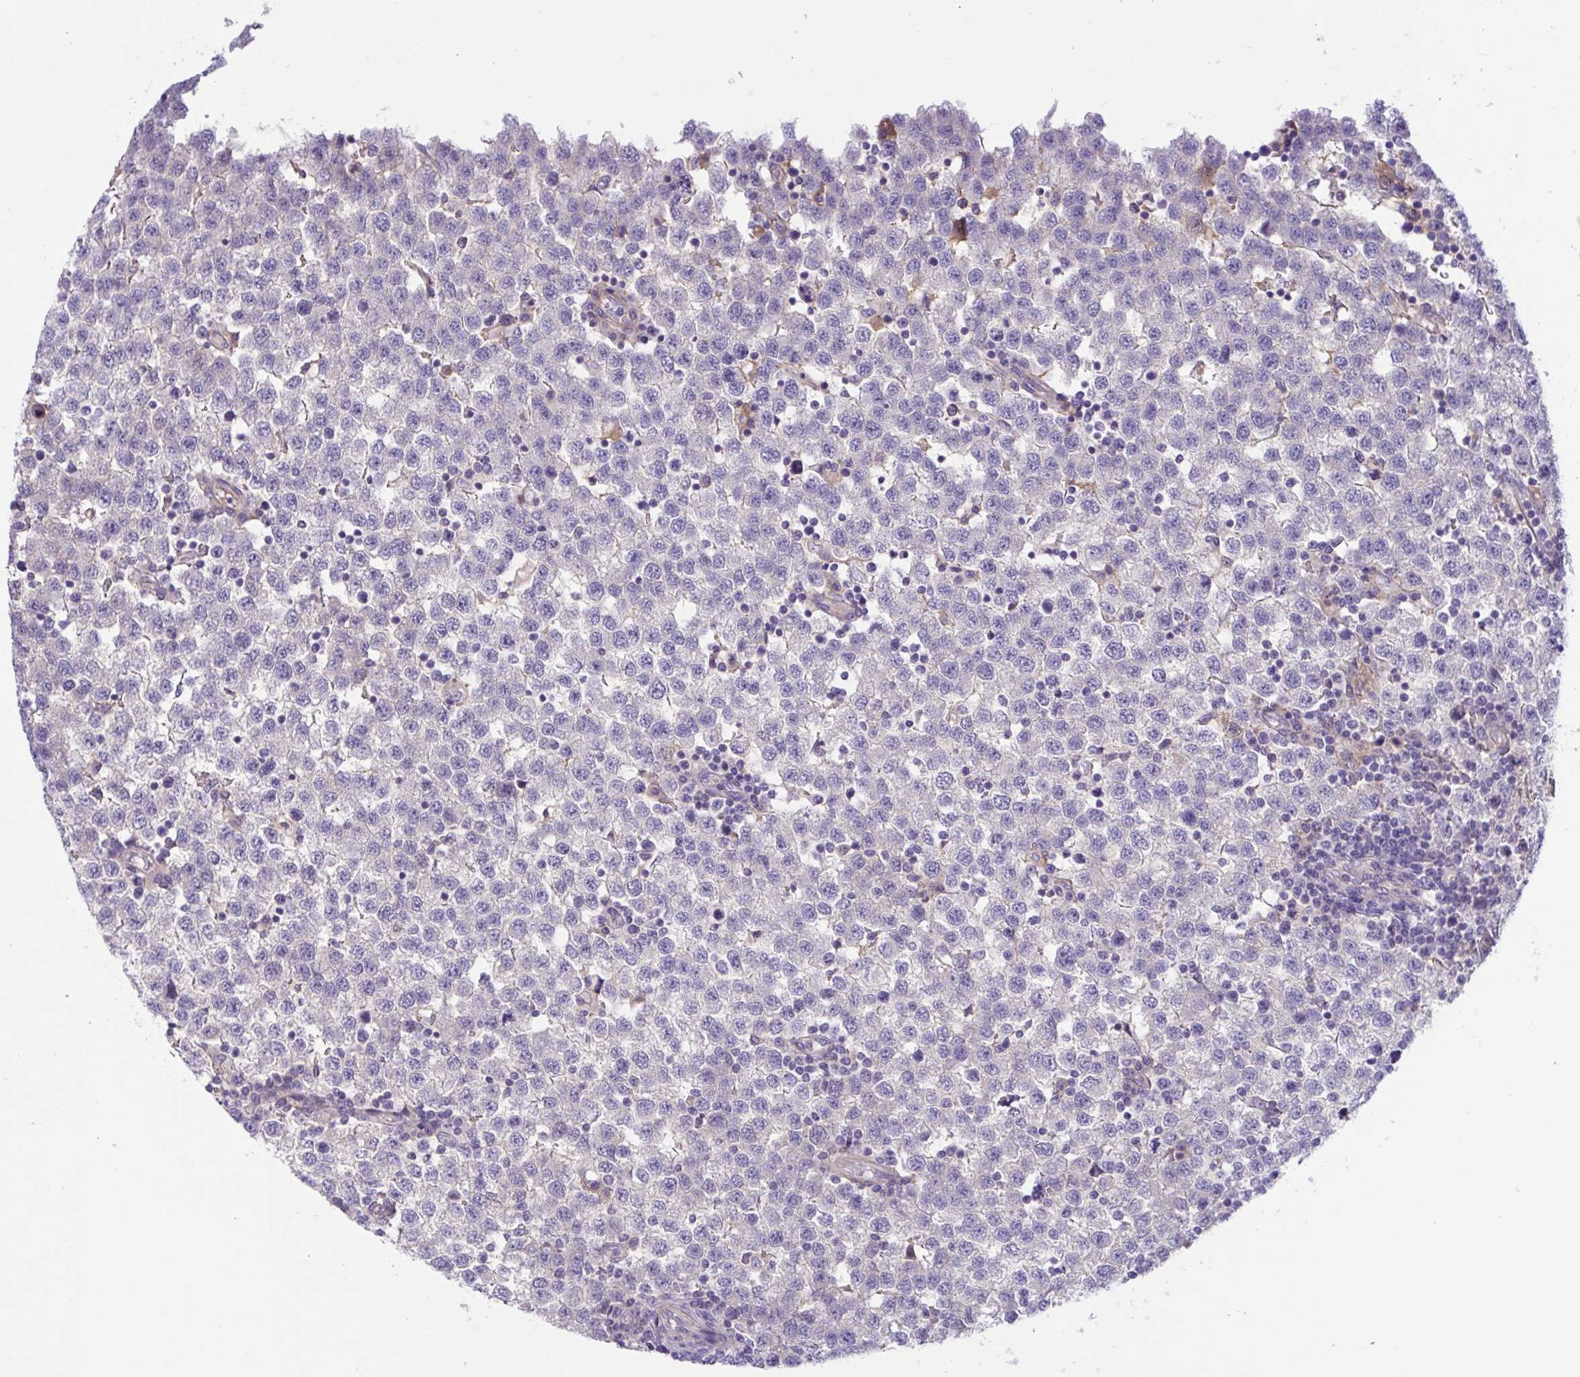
{"staining": {"intensity": "negative", "quantity": "none", "location": "none"}, "tissue": "testis cancer", "cell_type": "Tumor cells", "image_type": "cancer", "snomed": [{"axis": "morphology", "description": "Seminoma, NOS"}, {"axis": "topography", "description": "Testis"}], "caption": "Tumor cells are negative for protein expression in human seminoma (testis).", "gene": "TTC7B", "patient": {"sex": "male", "age": 34}}